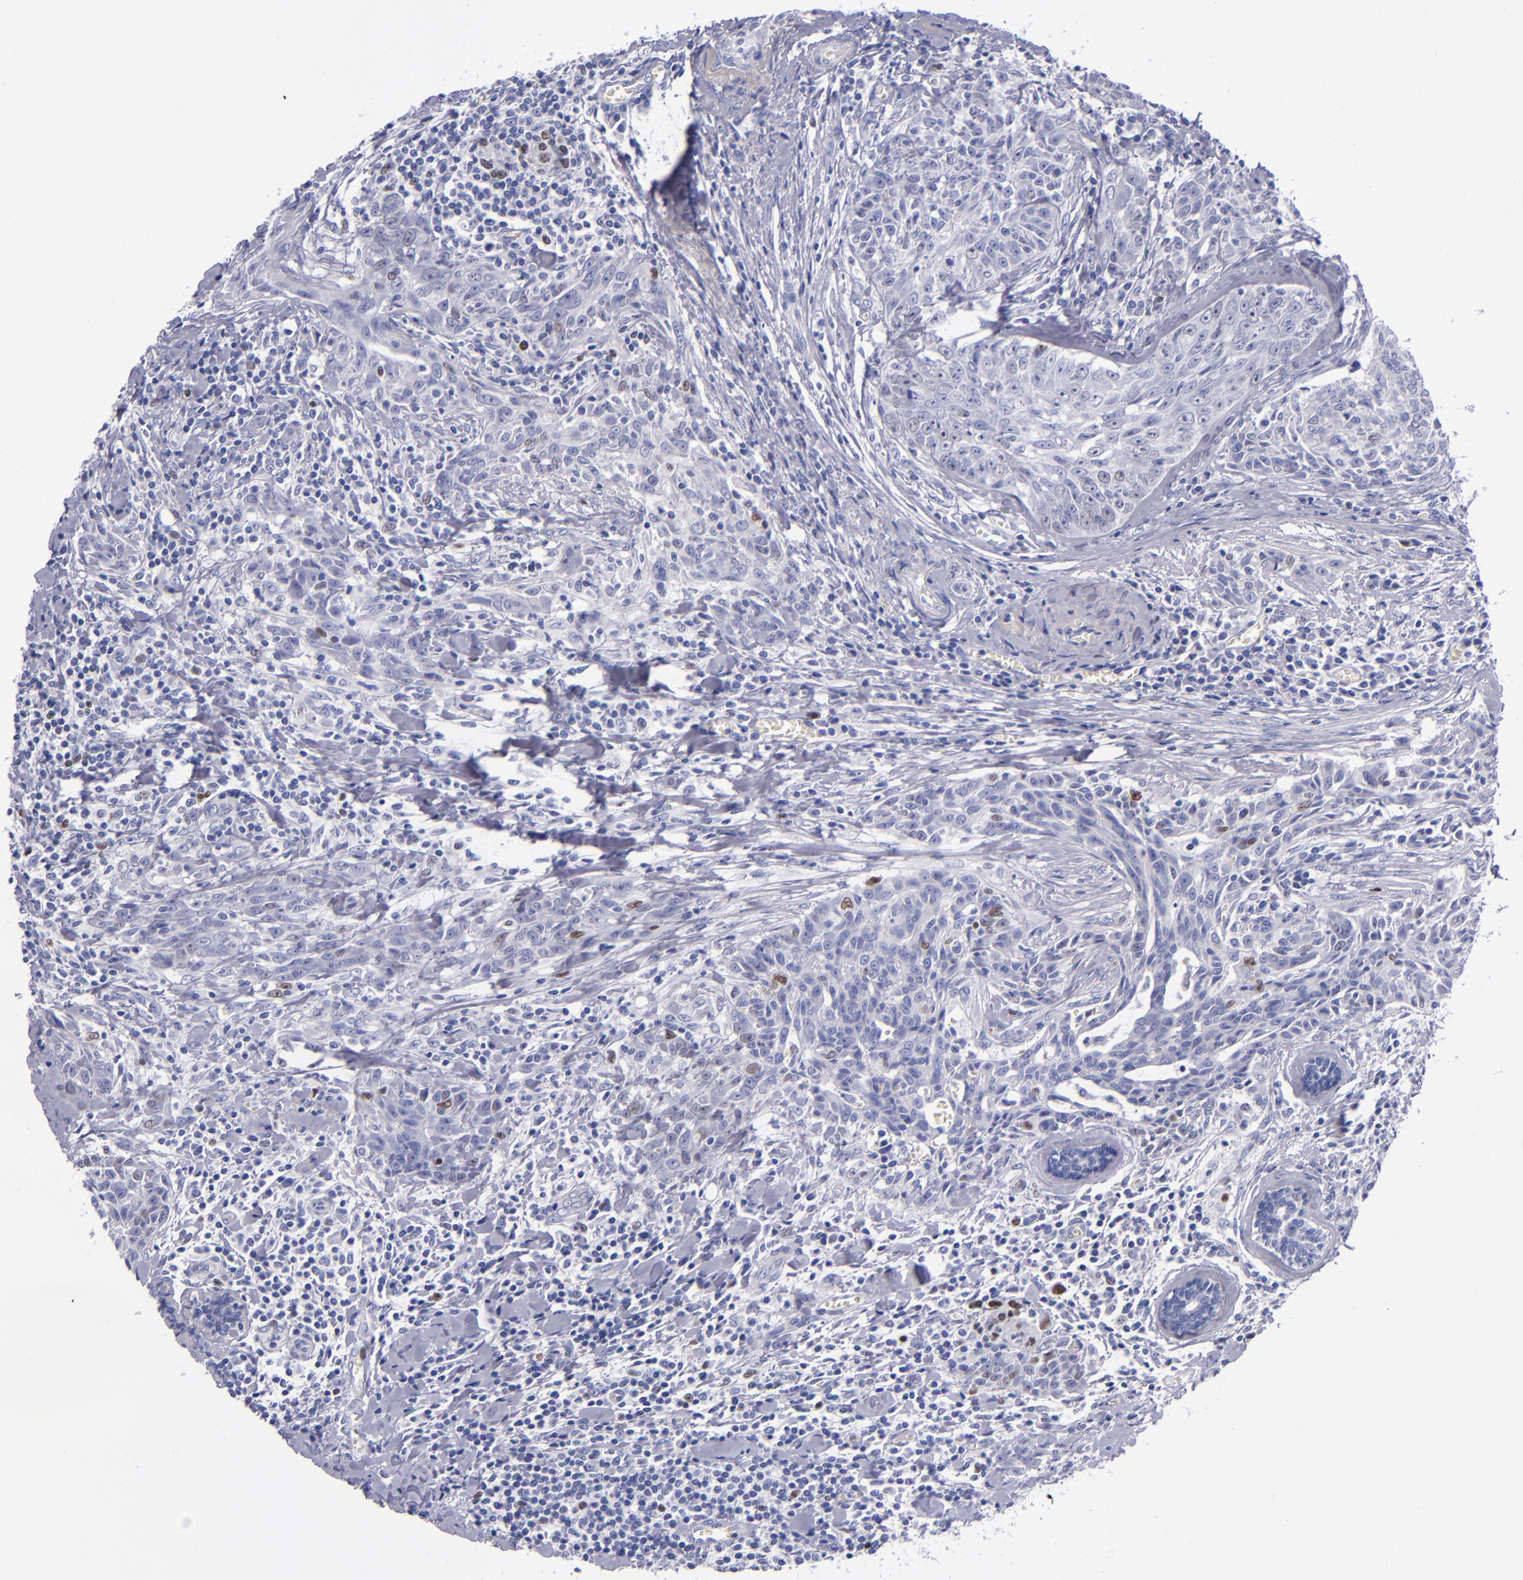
{"staining": {"intensity": "negative", "quantity": "none", "location": "none"}, "tissue": "breast cancer", "cell_type": "Tumor cells", "image_type": "cancer", "snomed": [{"axis": "morphology", "description": "Duct carcinoma"}, {"axis": "topography", "description": "Breast"}], "caption": "Image shows no protein expression in tumor cells of breast cancer (infiltrating ductal carcinoma) tissue. Nuclei are stained in blue.", "gene": "MCM7", "patient": {"sex": "female", "age": 50}}